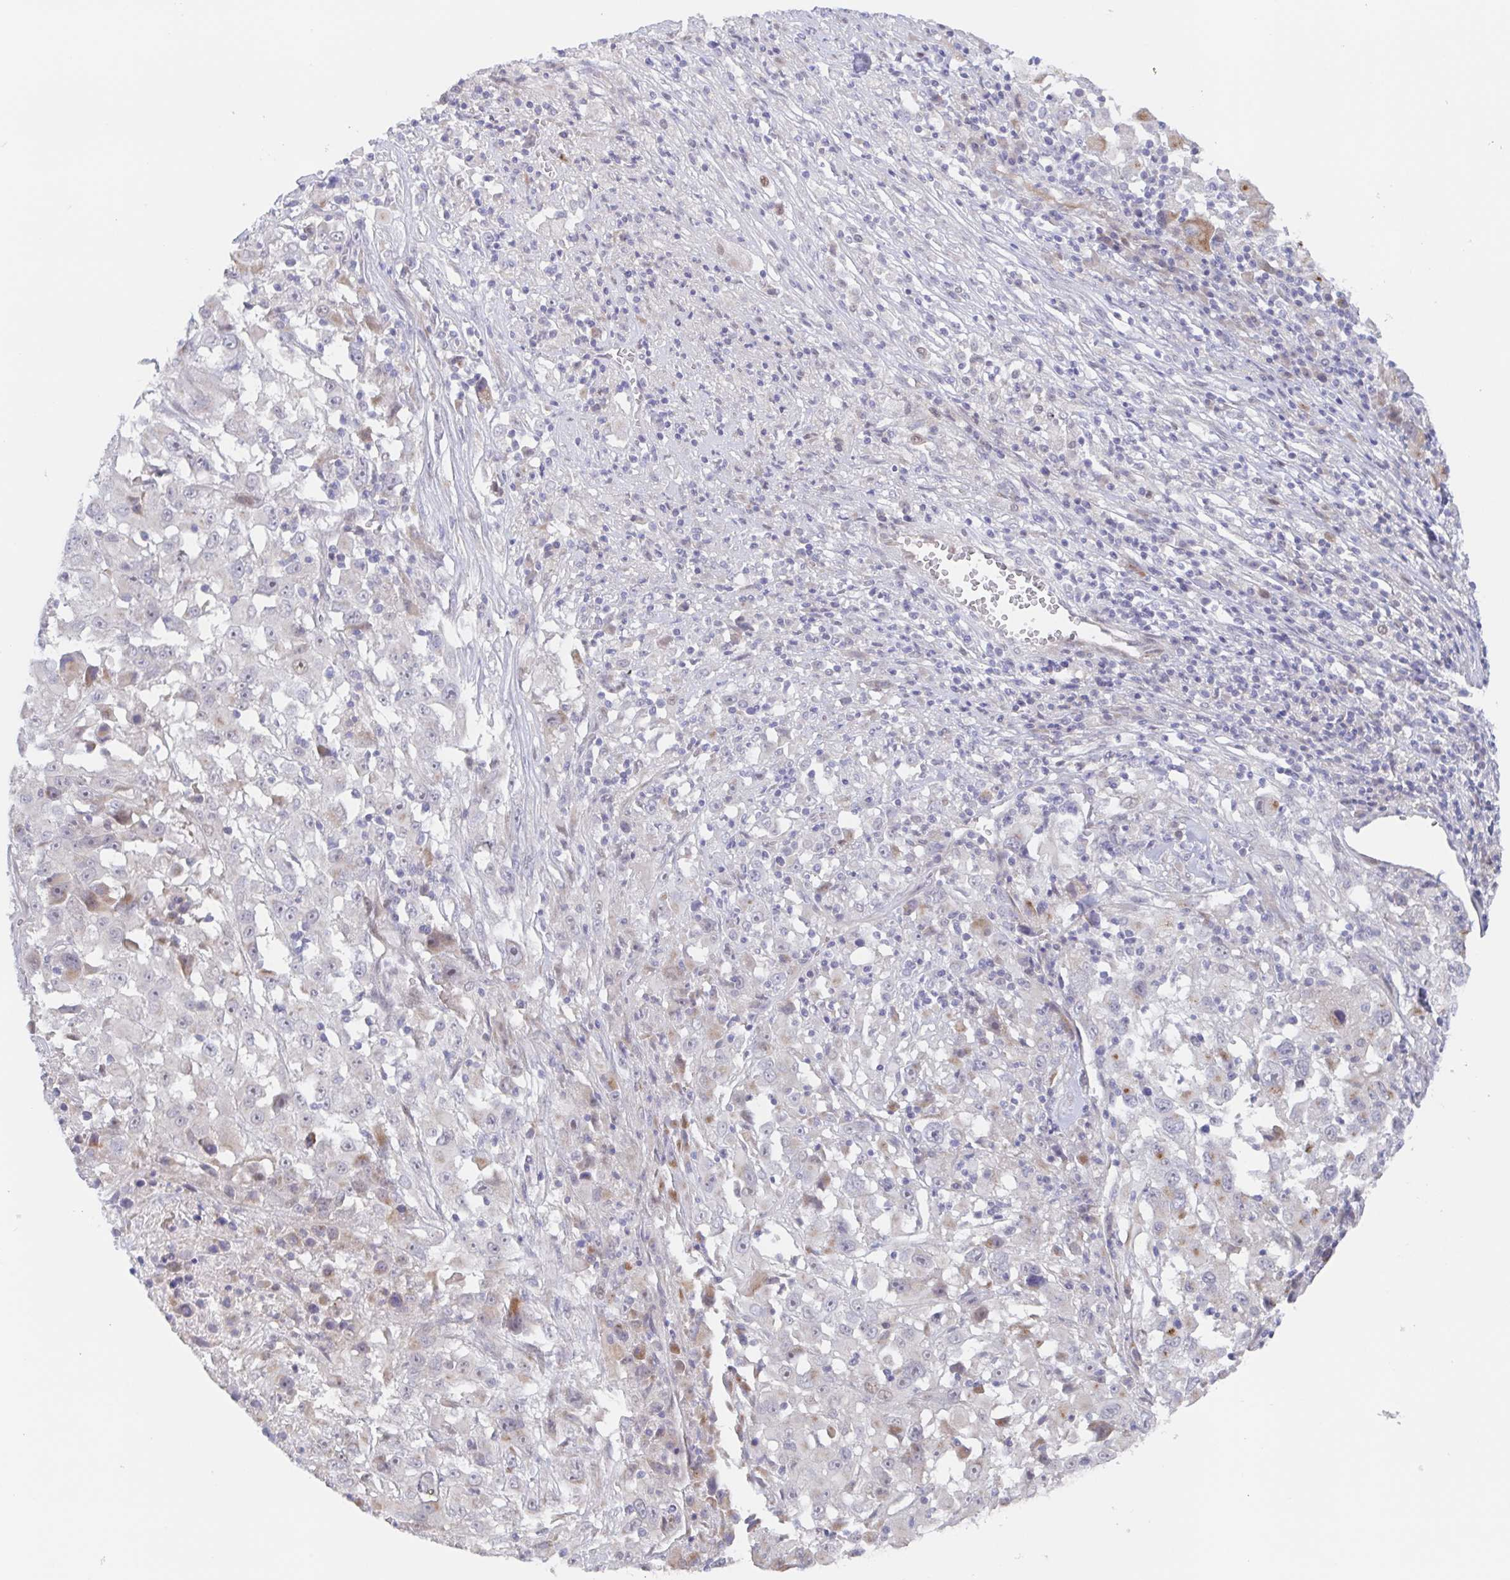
{"staining": {"intensity": "negative", "quantity": "none", "location": "none"}, "tissue": "melanoma", "cell_type": "Tumor cells", "image_type": "cancer", "snomed": [{"axis": "morphology", "description": "Malignant melanoma, Metastatic site"}, {"axis": "topography", "description": "Soft tissue"}], "caption": "Image shows no protein positivity in tumor cells of melanoma tissue.", "gene": "POU2F3", "patient": {"sex": "male", "age": 50}}